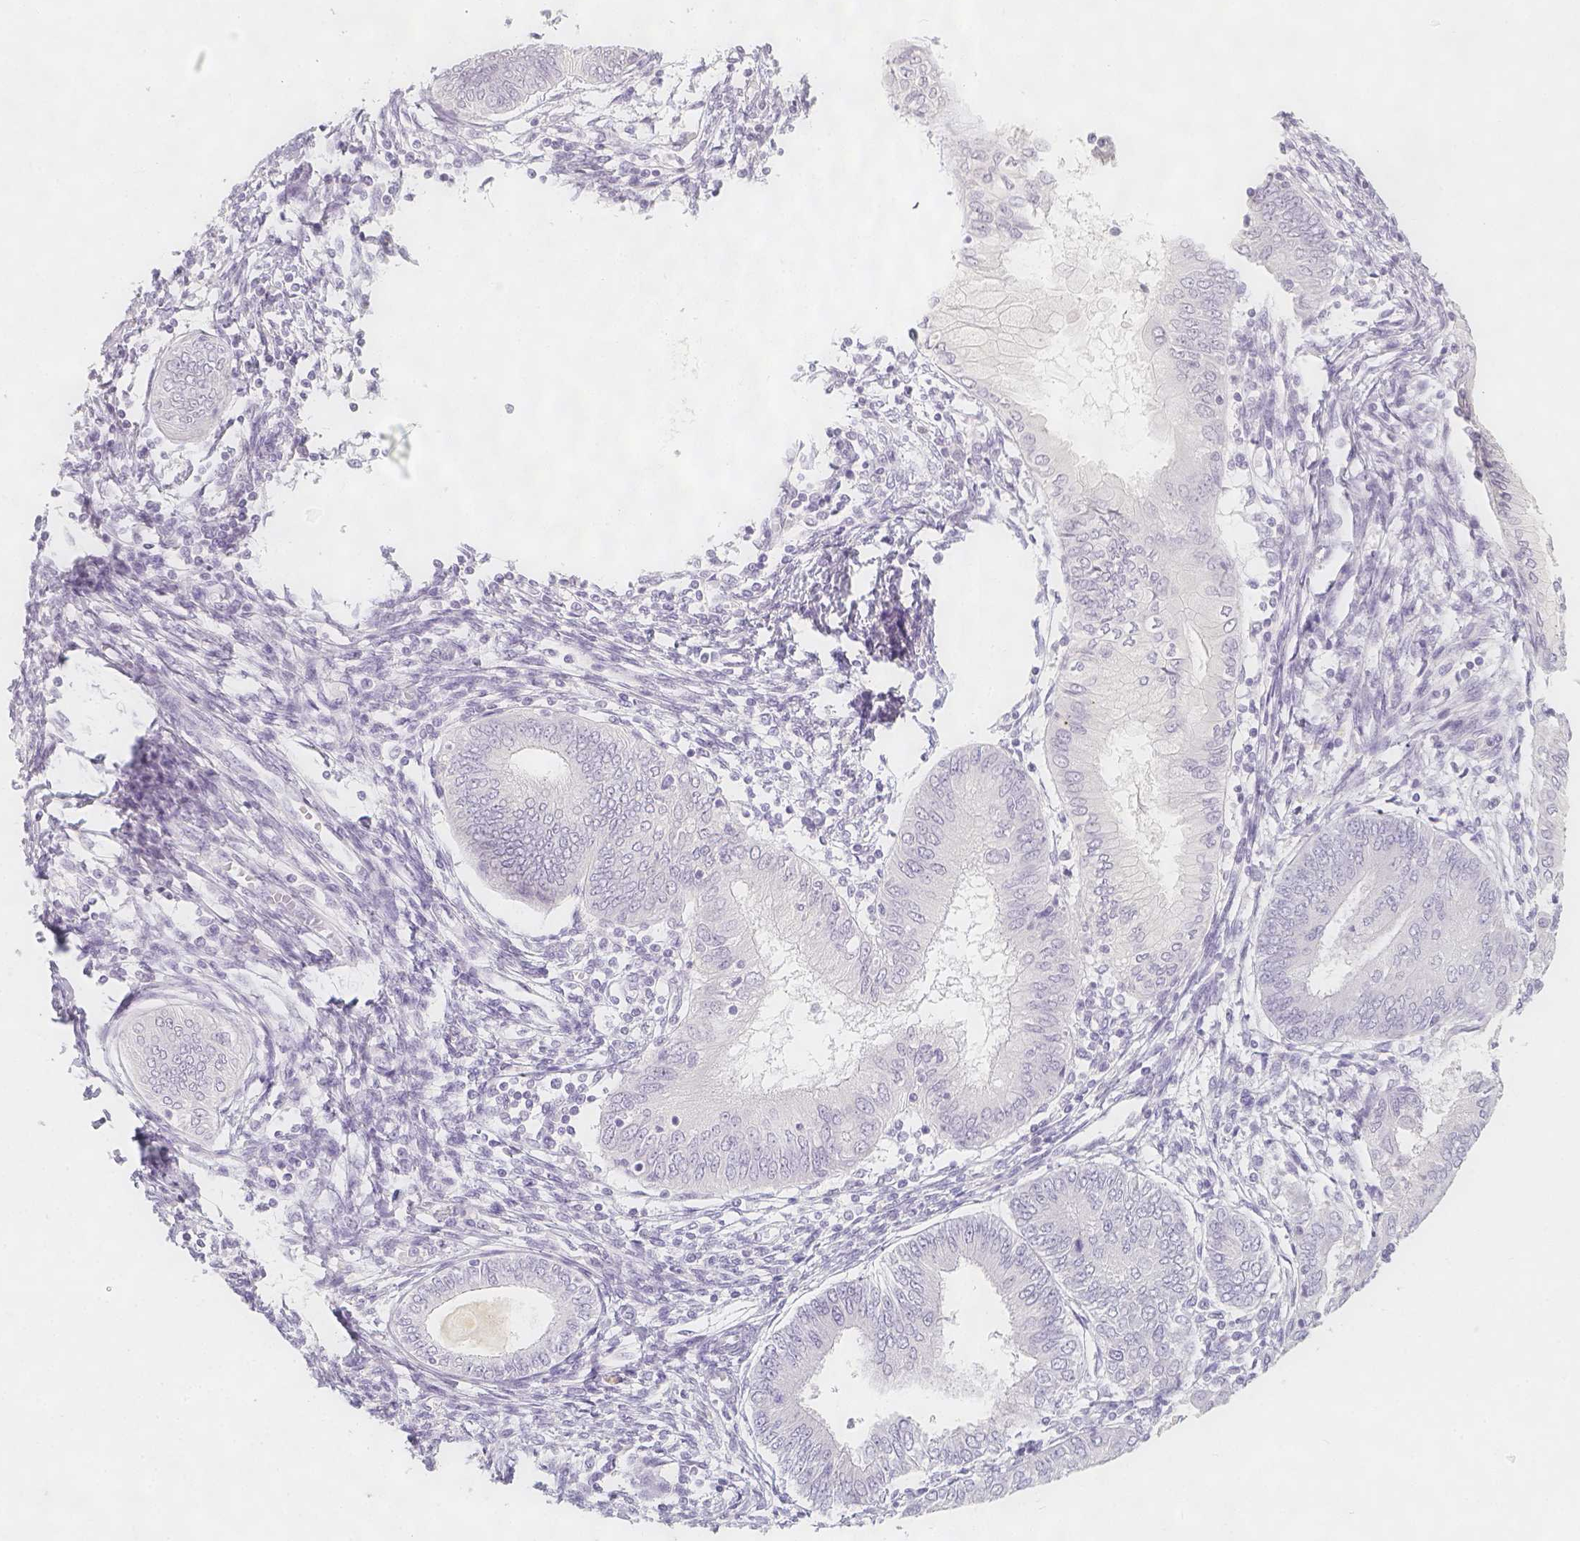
{"staining": {"intensity": "negative", "quantity": "none", "location": "none"}, "tissue": "endometrial cancer", "cell_type": "Tumor cells", "image_type": "cancer", "snomed": [{"axis": "morphology", "description": "Adenocarcinoma, NOS"}, {"axis": "topography", "description": "Endometrium"}], "caption": "Adenocarcinoma (endometrial) was stained to show a protein in brown. There is no significant positivity in tumor cells.", "gene": "SLC18A1", "patient": {"sex": "female", "age": 68}}